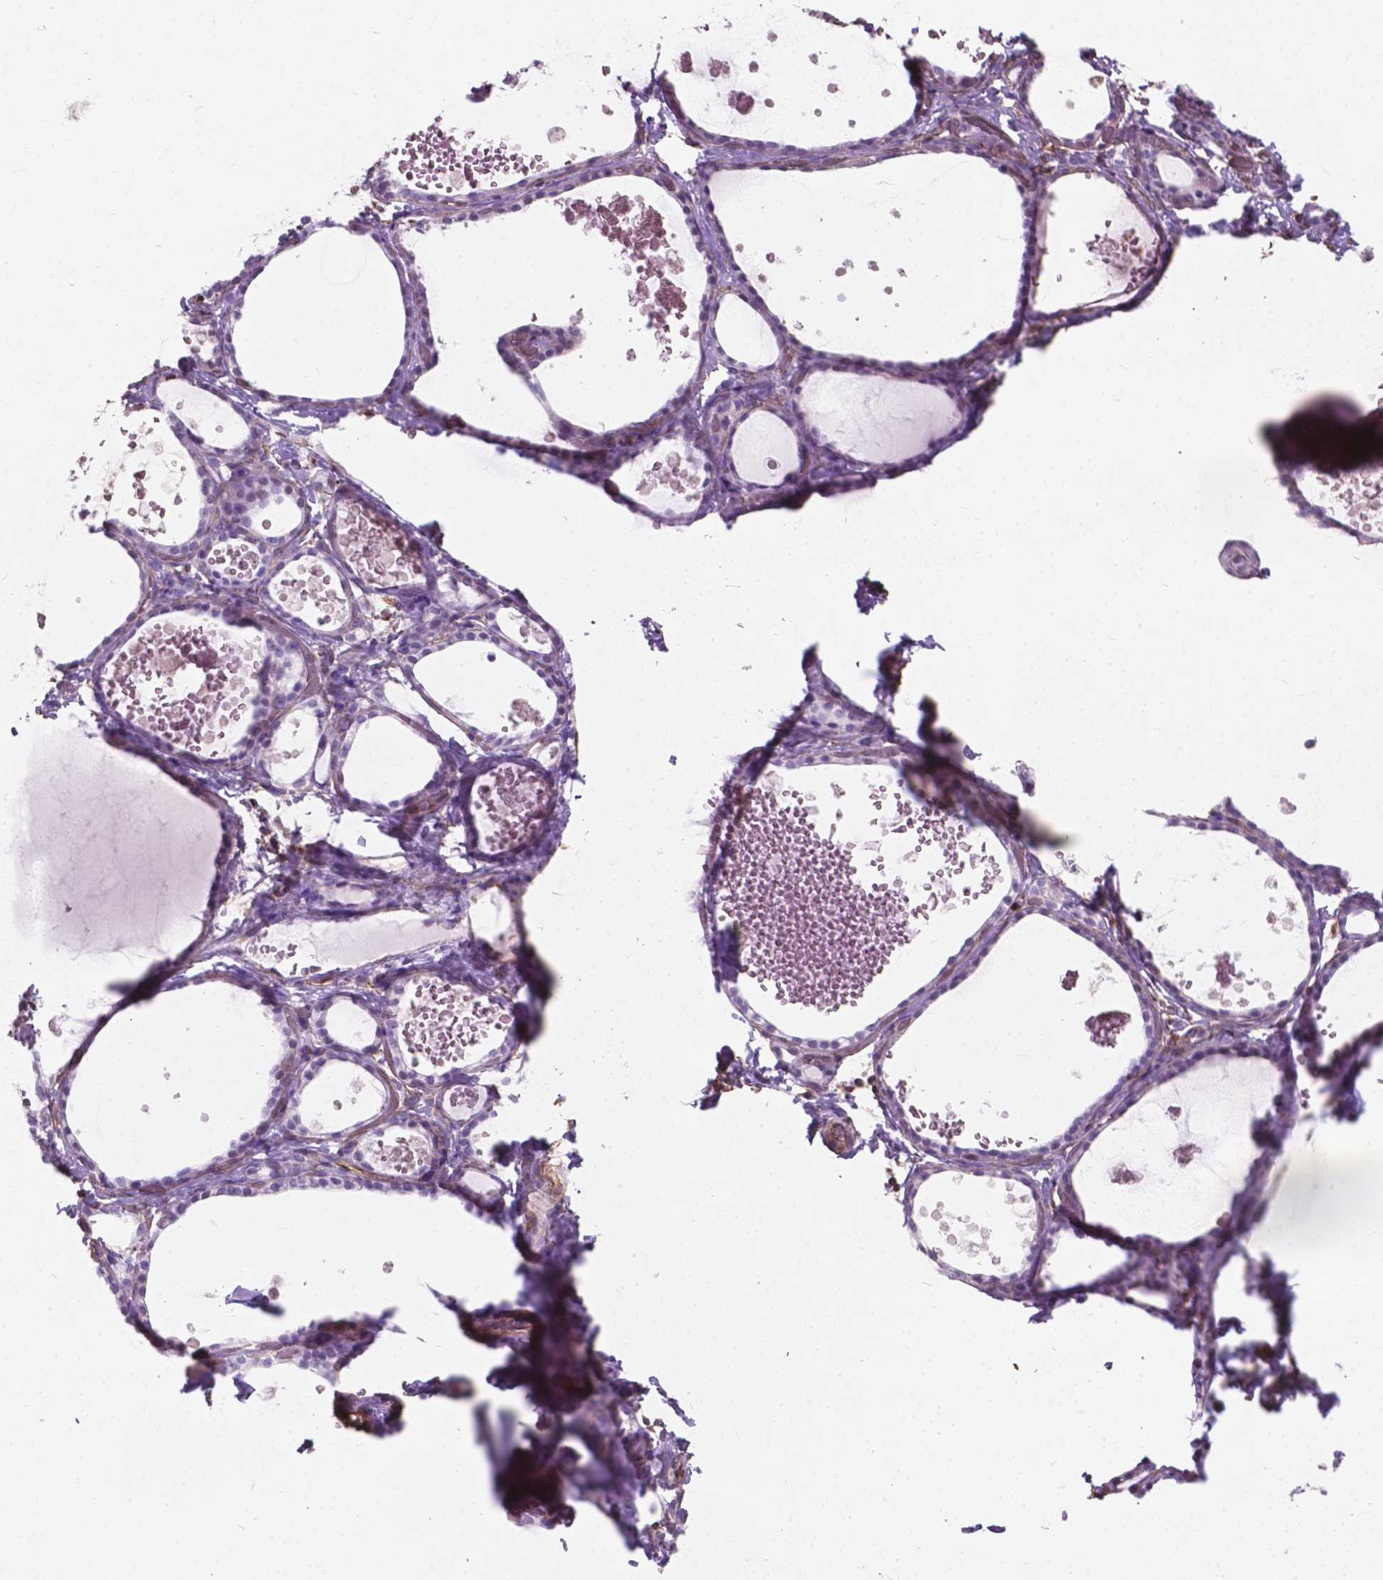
{"staining": {"intensity": "negative", "quantity": "none", "location": "none"}, "tissue": "thyroid gland", "cell_type": "Glandular cells", "image_type": "normal", "snomed": [{"axis": "morphology", "description": "Normal tissue, NOS"}, {"axis": "topography", "description": "Thyroid gland"}], "caption": "A histopathology image of thyroid gland stained for a protein reveals no brown staining in glandular cells. The staining was performed using DAB to visualize the protein expression in brown, while the nuclei were stained in blue with hematoxylin (Magnification: 20x).", "gene": "AMOT", "patient": {"sex": "female", "age": 56}}